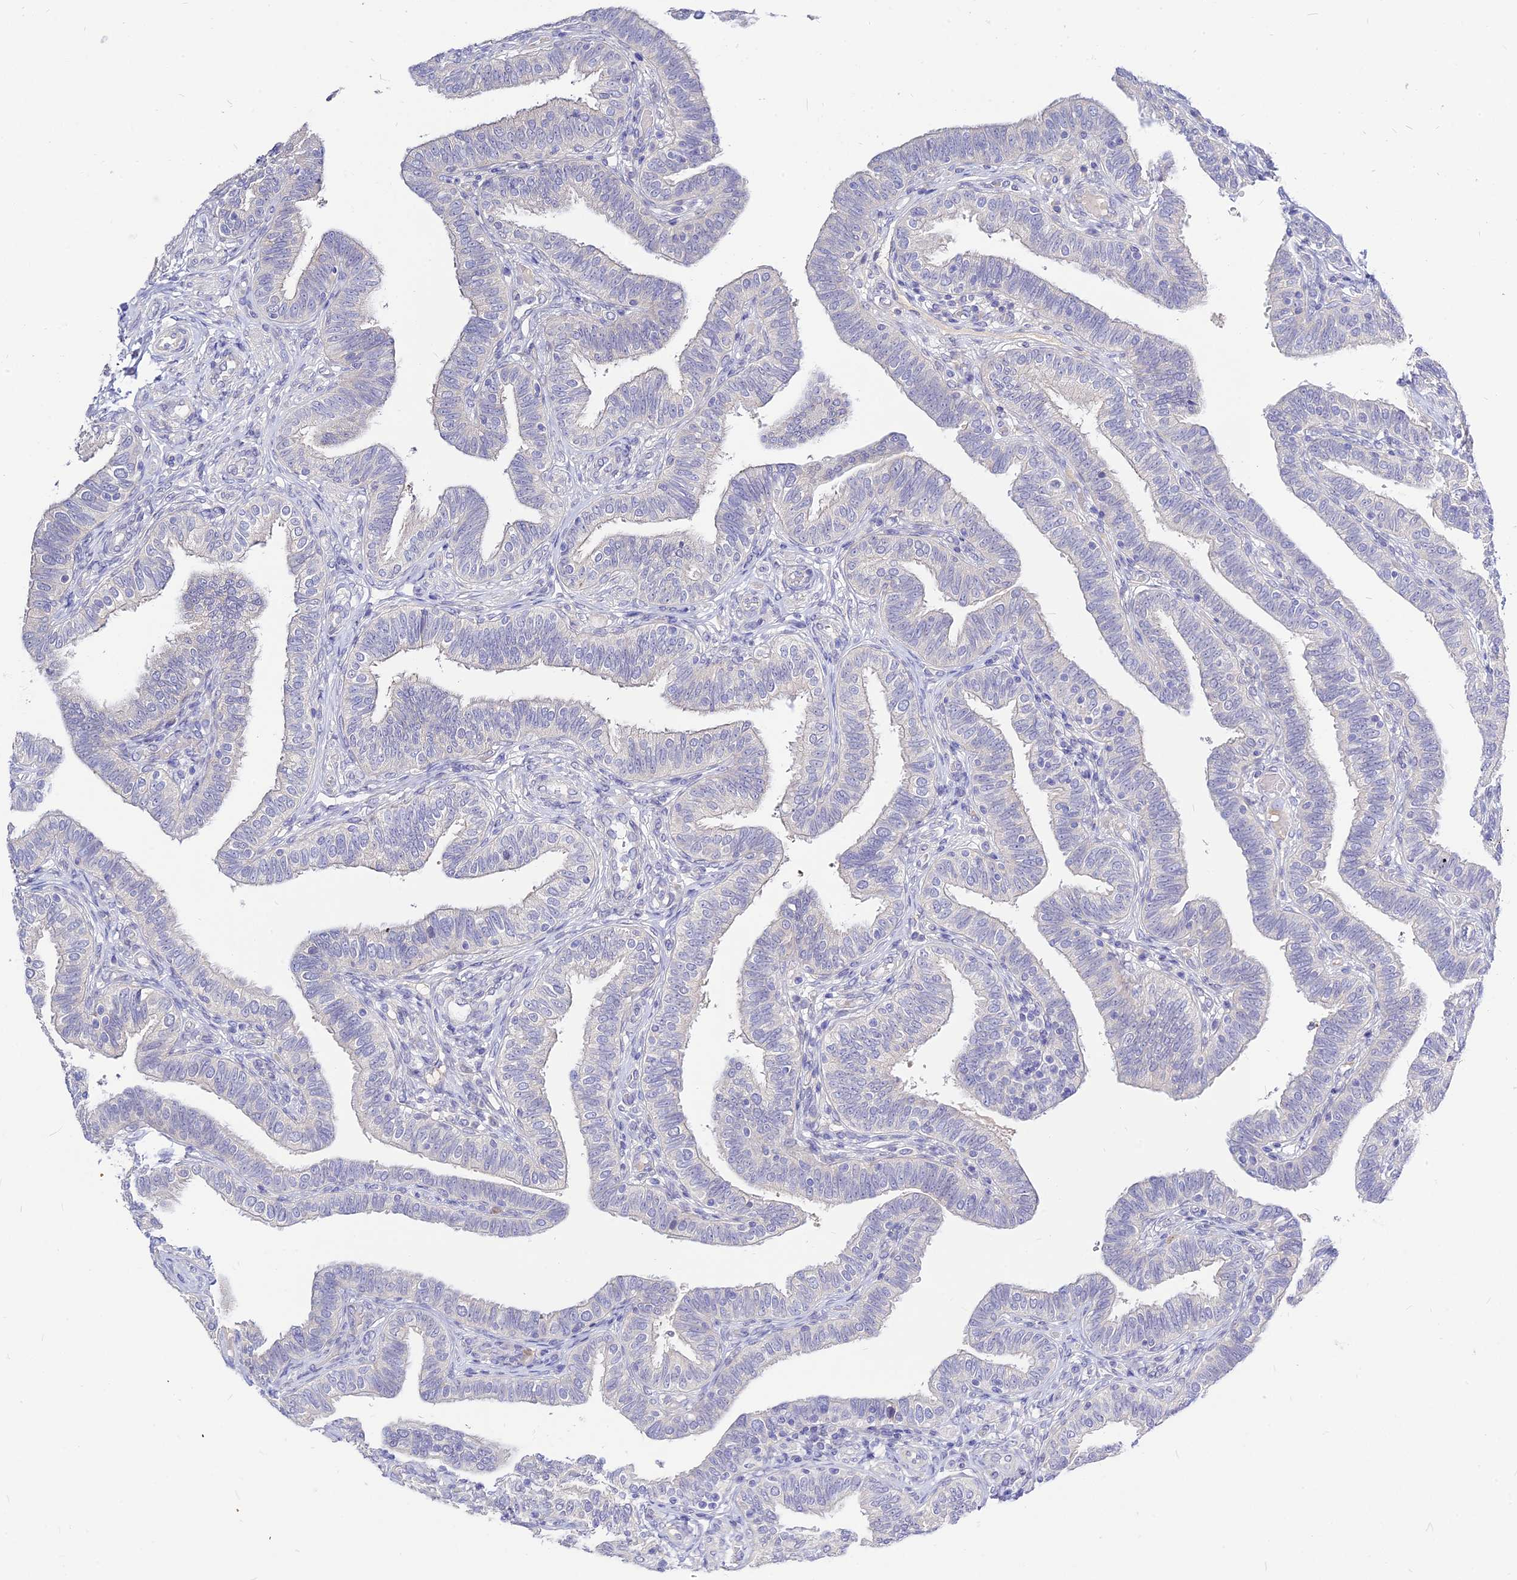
{"staining": {"intensity": "negative", "quantity": "none", "location": "none"}, "tissue": "fallopian tube", "cell_type": "Glandular cells", "image_type": "normal", "snomed": [{"axis": "morphology", "description": "Normal tissue, NOS"}, {"axis": "topography", "description": "Fallopian tube"}], "caption": "IHC of unremarkable fallopian tube shows no positivity in glandular cells. (DAB IHC, high magnification).", "gene": "CZIB", "patient": {"sex": "female", "age": 39}}